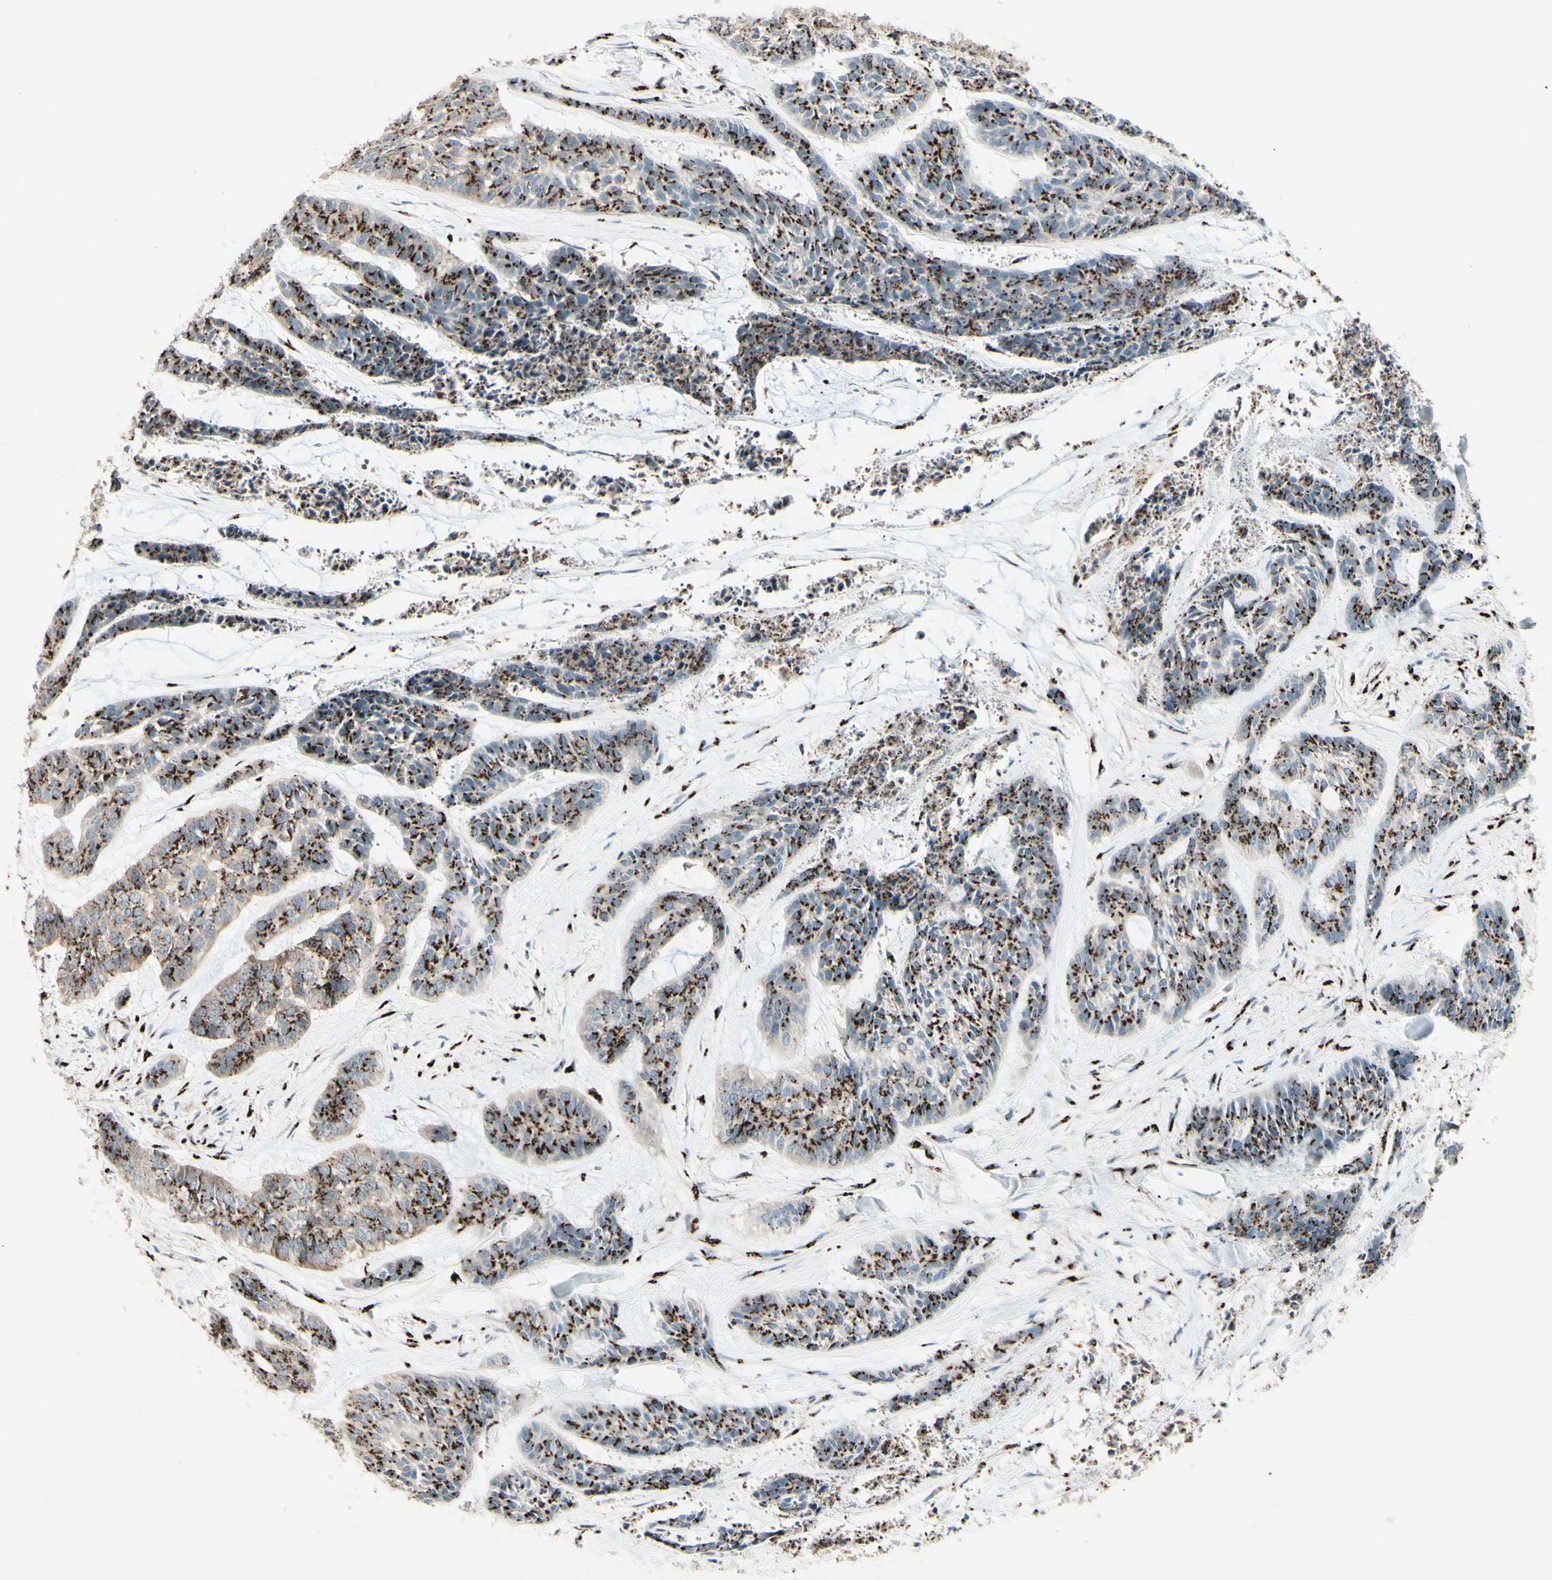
{"staining": {"intensity": "moderate", "quantity": ">75%", "location": "cytoplasmic/membranous"}, "tissue": "skin cancer", "cell_type": "Tumor cells", "image_type": "cancer", "snomed": [{"axis": "morphology", "description": "Basal cell carcinoma"}, {"axis": "topography", "description": "Skin"}], "caption": "The immunohistochemical stain highlights moderate cytoplasmic/membranous positivity in tumor cells of skin basal cell carcinoma tissue. (Brightfield microscopy of DAB IHC at high magnification).", "gene": "BPNT2", "patient": {"sex": "female", "age": 64}}